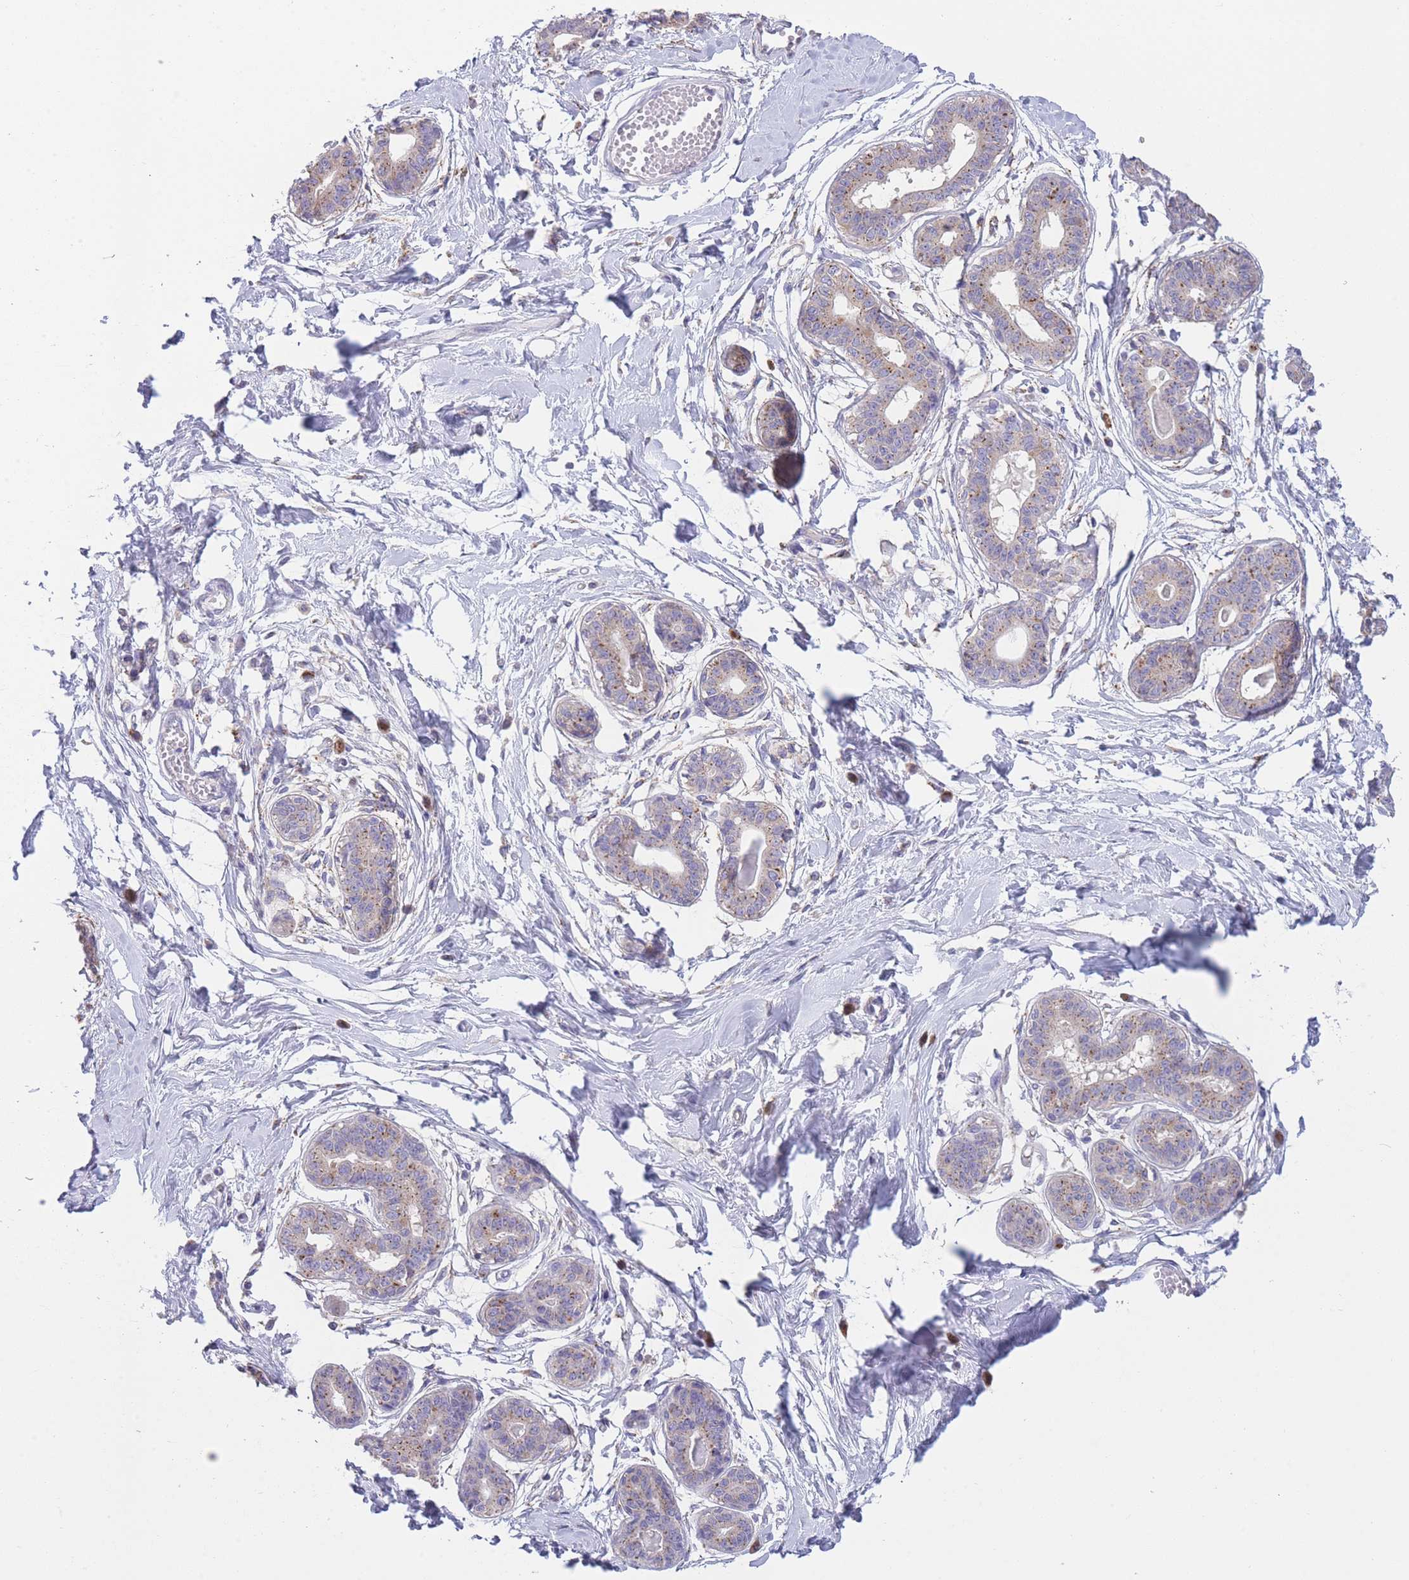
{"staining": {"intensity": "negative", "quantity": "none", "location": "none"}, "tissue": "breast", "cell_type": "Adipocytes", "image_type": "normal", "snomed": [{"axis": "morphology", "description": "Normal tissue, NOS"}, {"axis": "topography", "description": "Breast"}], "caption": "IHC image of benign breast: breast stained with DAB (3,3'-diaminobenzidine) exhibits no significant protein expression in adipocytes. (Brightfield microscopy of DAB (3,3'-diaminobenzidine) IHC at high magnification).", "gene": "COPG1", "patient": {"sex": "female", "age": 45}}